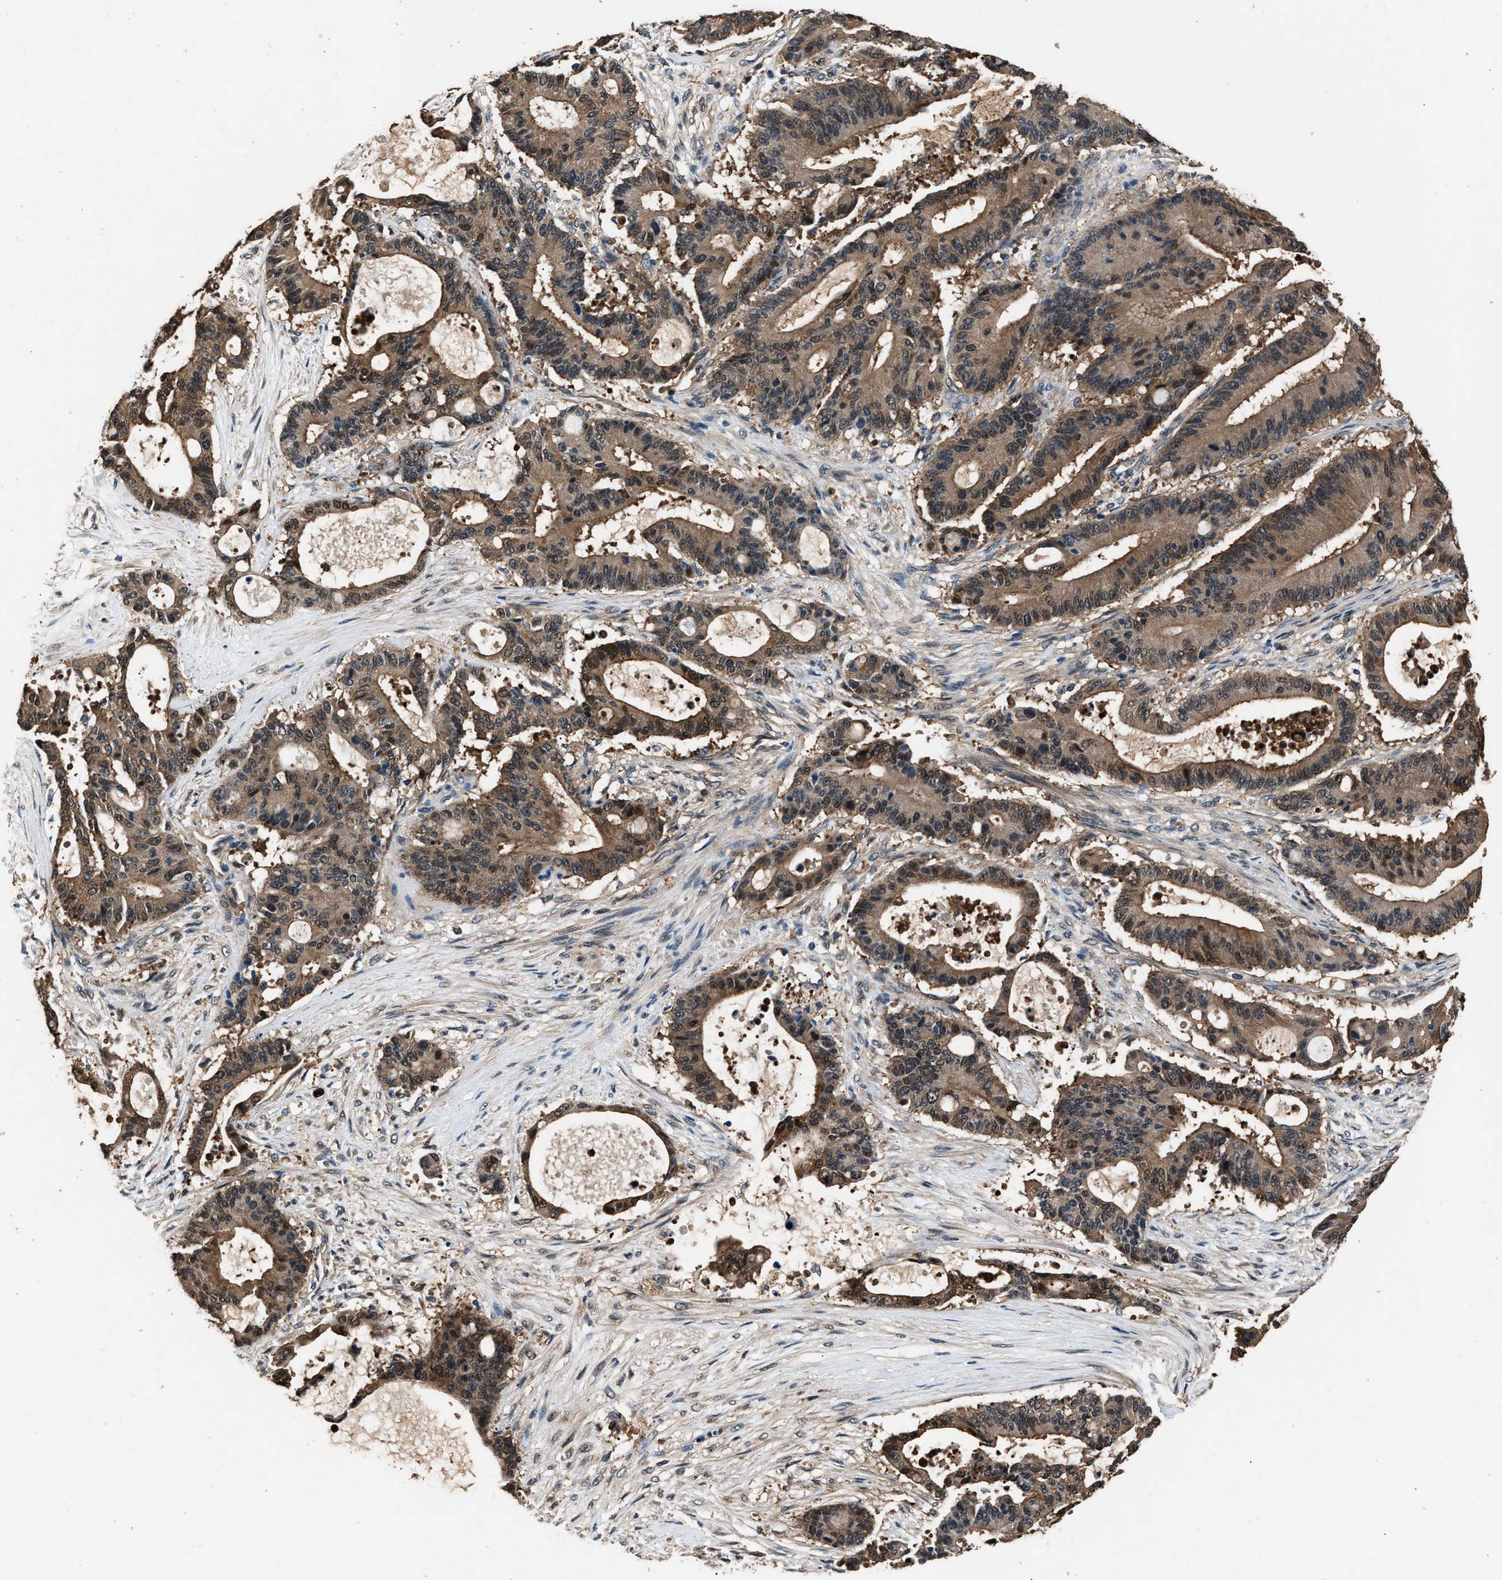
{"staining": {"intensity": "moderate", "quantity": ">75%", "location": "cytoplasmic/membranous"}, "tissue": "liver cancer", "cell_type": "Tumor cells", "image_type": "cancer", "snomed": [{"axis": "morphology", "description": "Cholangiocarcinoma"}, {"axis": "topography", "description": "Liver"}], "caption": "Immunohistochemical staining of cholangiocarcinoma (liver) shows moderate cytoplasmic/membranous protein staining in approximately >75% of tumor cells.", "gene": "GSTP1", "patient": {"sex": "female", "age": 73}}